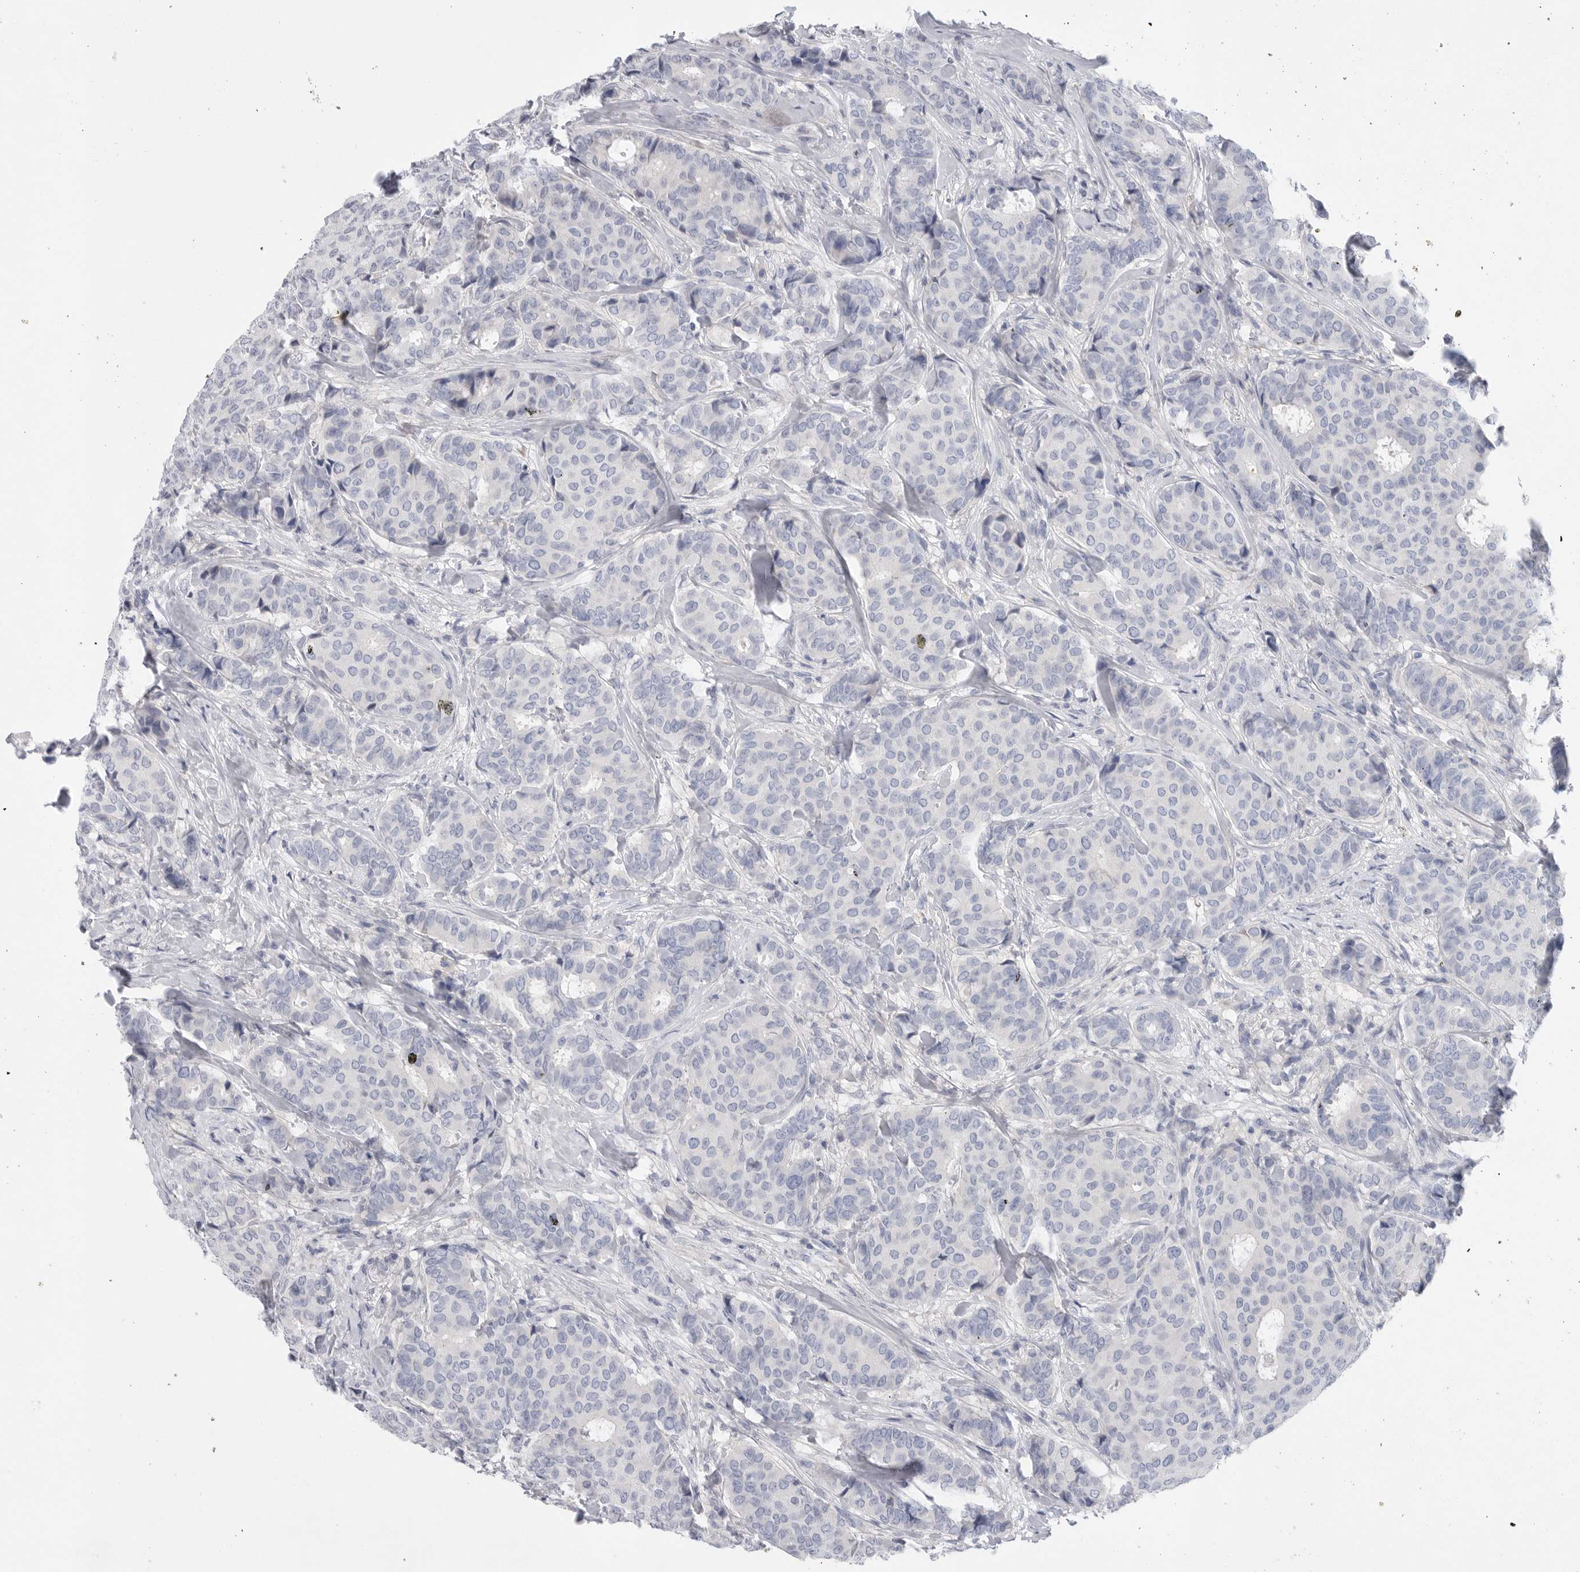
{"staining": {"intensity": "negative", "quantity": "none", "location": "none"}, "tissue": "breast cancer", "cell_type": "Tumor cells", "image_type": "cancer", "snomed": [{"axis": "morphology", "description": "Duct carcinoma"}, {"axis": "topography", "description": "Breast"}], "caption": "Tumor cells are negative for brown protein staining in breast intraductal carcinoma. (DAB immunohistochemistry, high magnification).", "gene": "CAMK2B", "patient": {"sex": "female", "age": 75}}